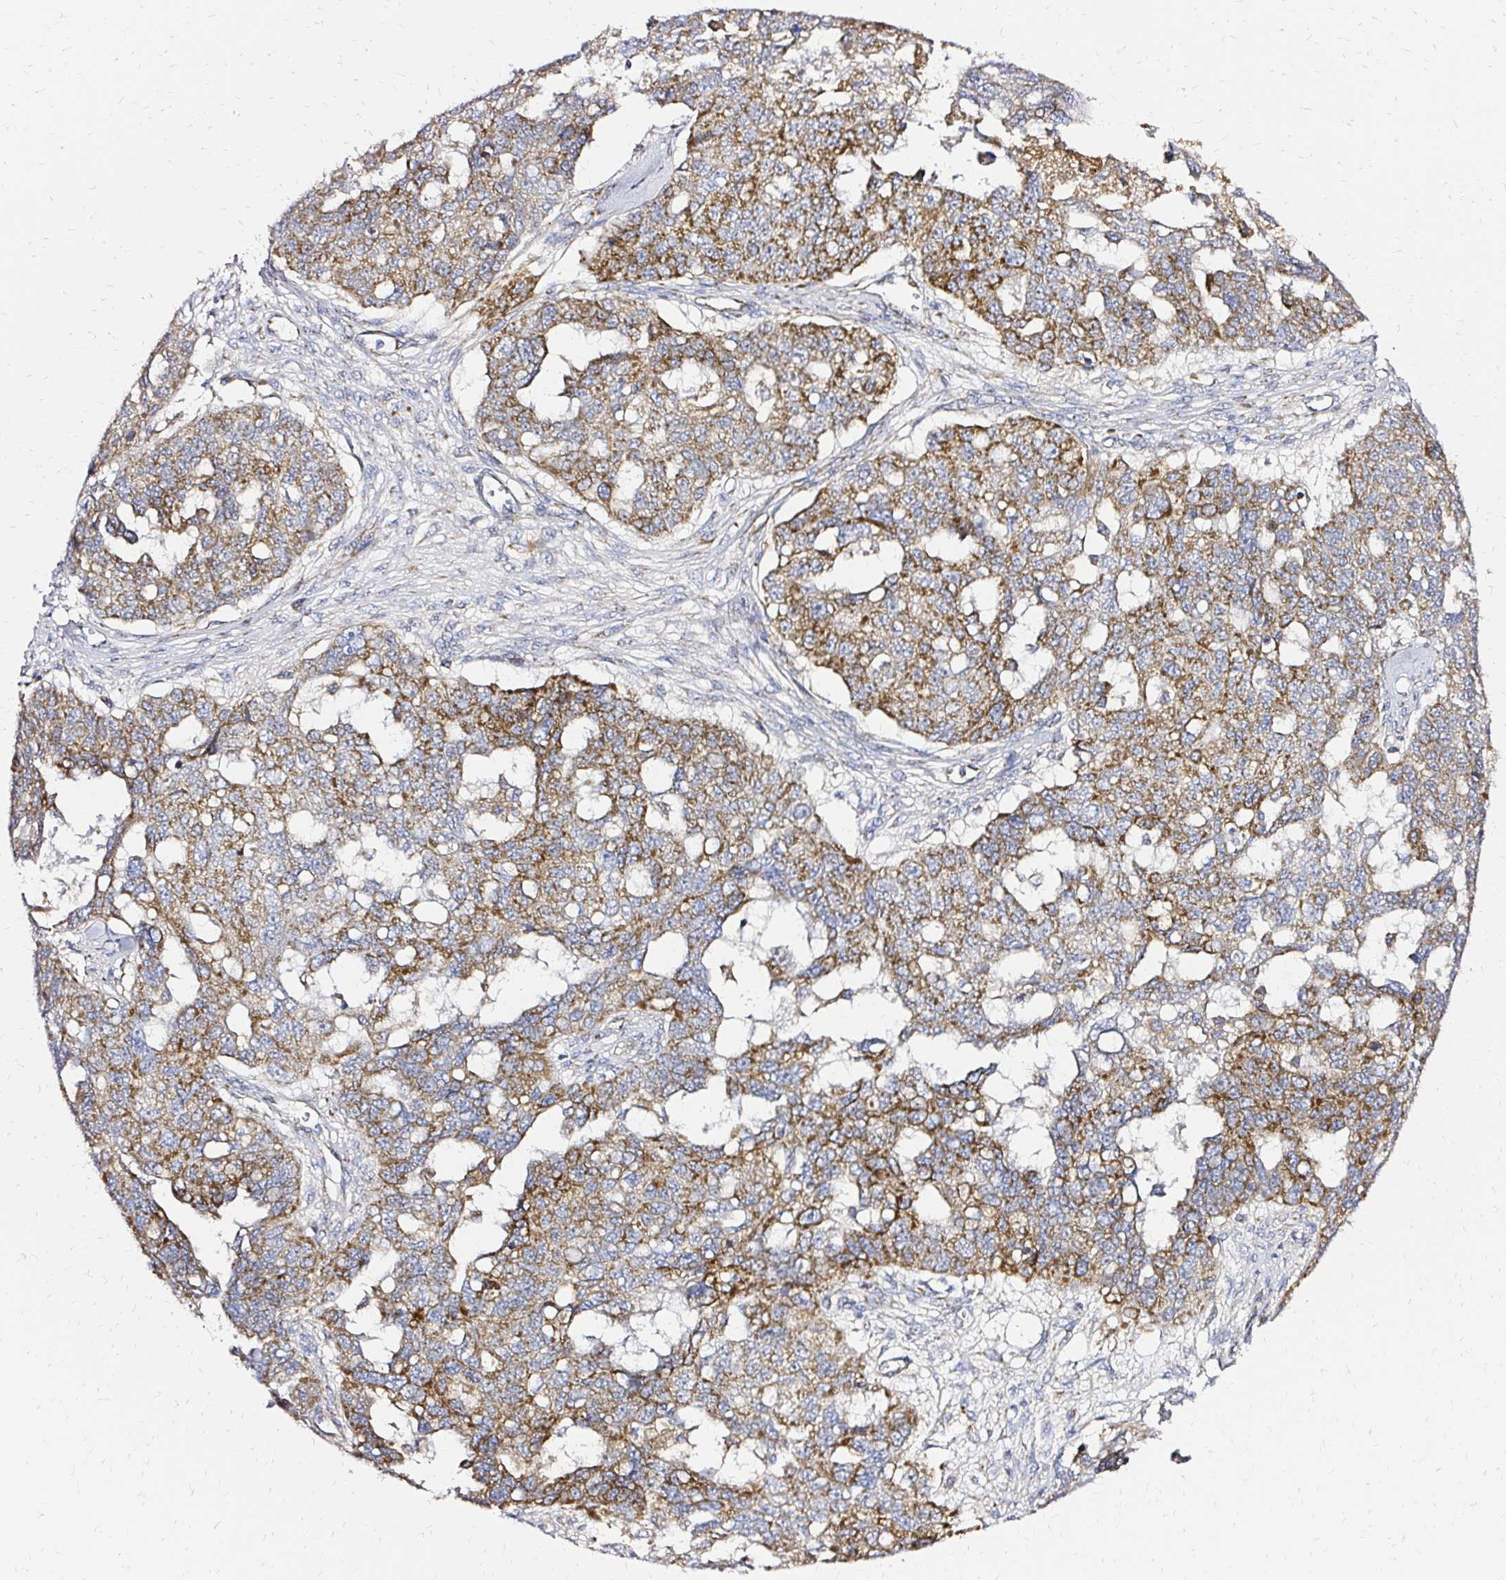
{"staining": {"intensity": "moderate", "quantity": ">75%", "location": "cytoplasmic/membranous"}, "tissue": "ovarian cancer", "cell_type": "Tumor cells", "image_type": "cancer", "snomed": [{"axis": "morphology", "description": "Carcinoma, endometroid"}, {"axis": "topography", "description": "Ovary"}], "caption": "Endometroid carcinoma (ovarian) stained for a protein (brown) shows moderate cytoplasmic/membranous positive expression in approximately >75% of tumor cells.", "gene": "MRPL13", "patient": {"sex": "female", "age": 70}}